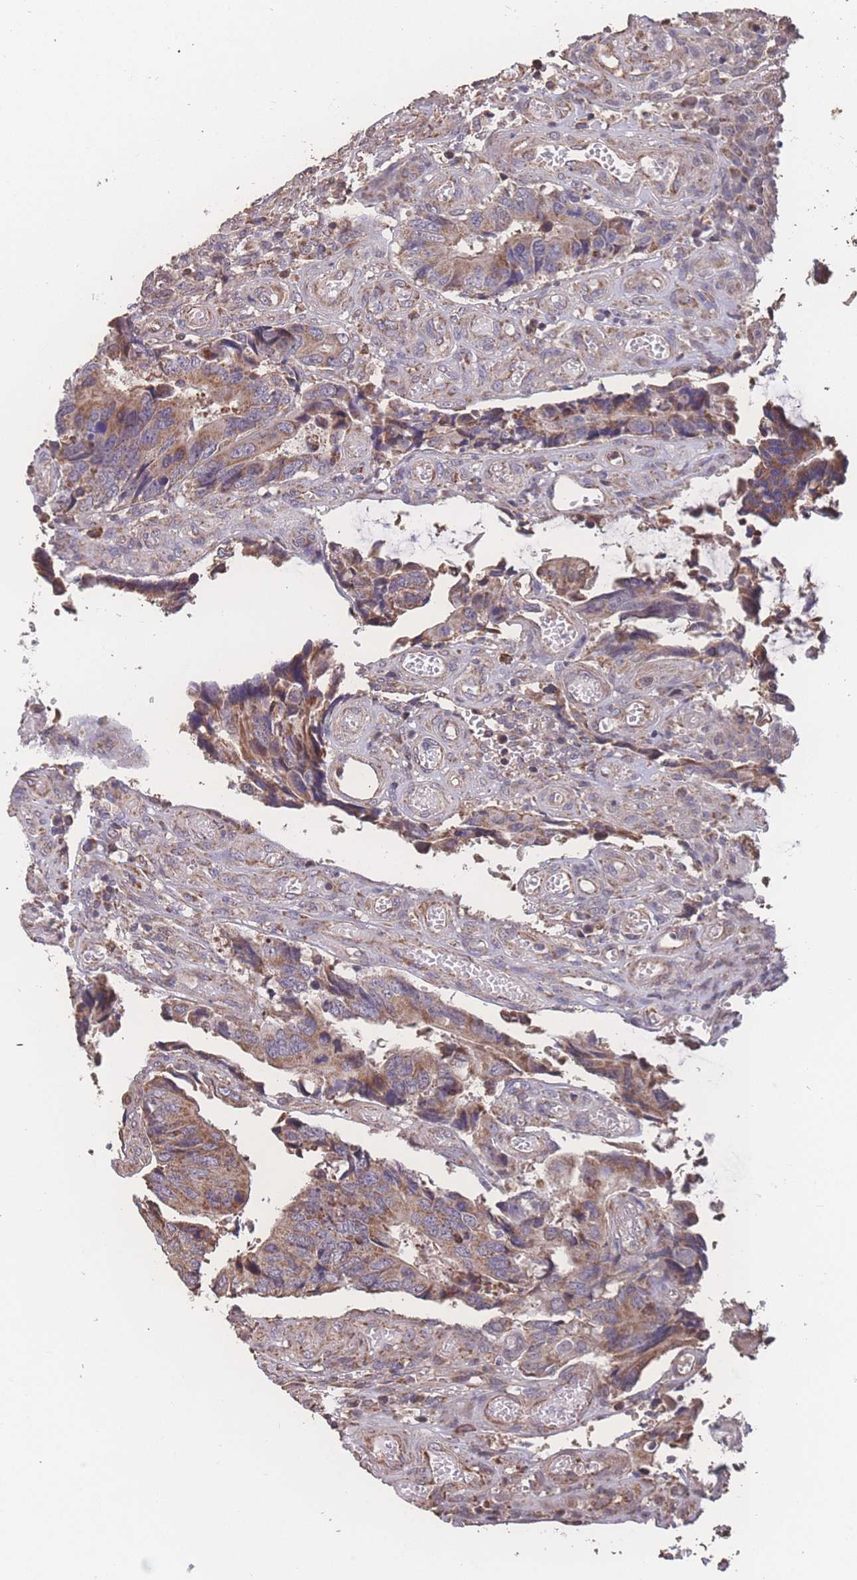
{"staining": {"intensity": "moderate", "quantity": ">75%", "location": "cytoplasmic/membranous"}, "tissue": "colorectal cancer", "cell_type": "Tumor cells", "image_type": "cancer", "snomed": [{"axis": "morphology", "description": "Adenocarcinoma, NOS"}, {"axis": "topography", "description": "Colon"}], "caption": "DAB immunohistochemical staining of colorectal adenocarcinoma exhibits moderate cytoplasmic/membranous protein positivity in approximately >75% of tumor cells. (DAB (3,3'-diaminobenzidine) = brown stain, brightfield microscopy at high magnification).", "gene": "SGSM3", "patient": {"sex": "male", "age": 87}}